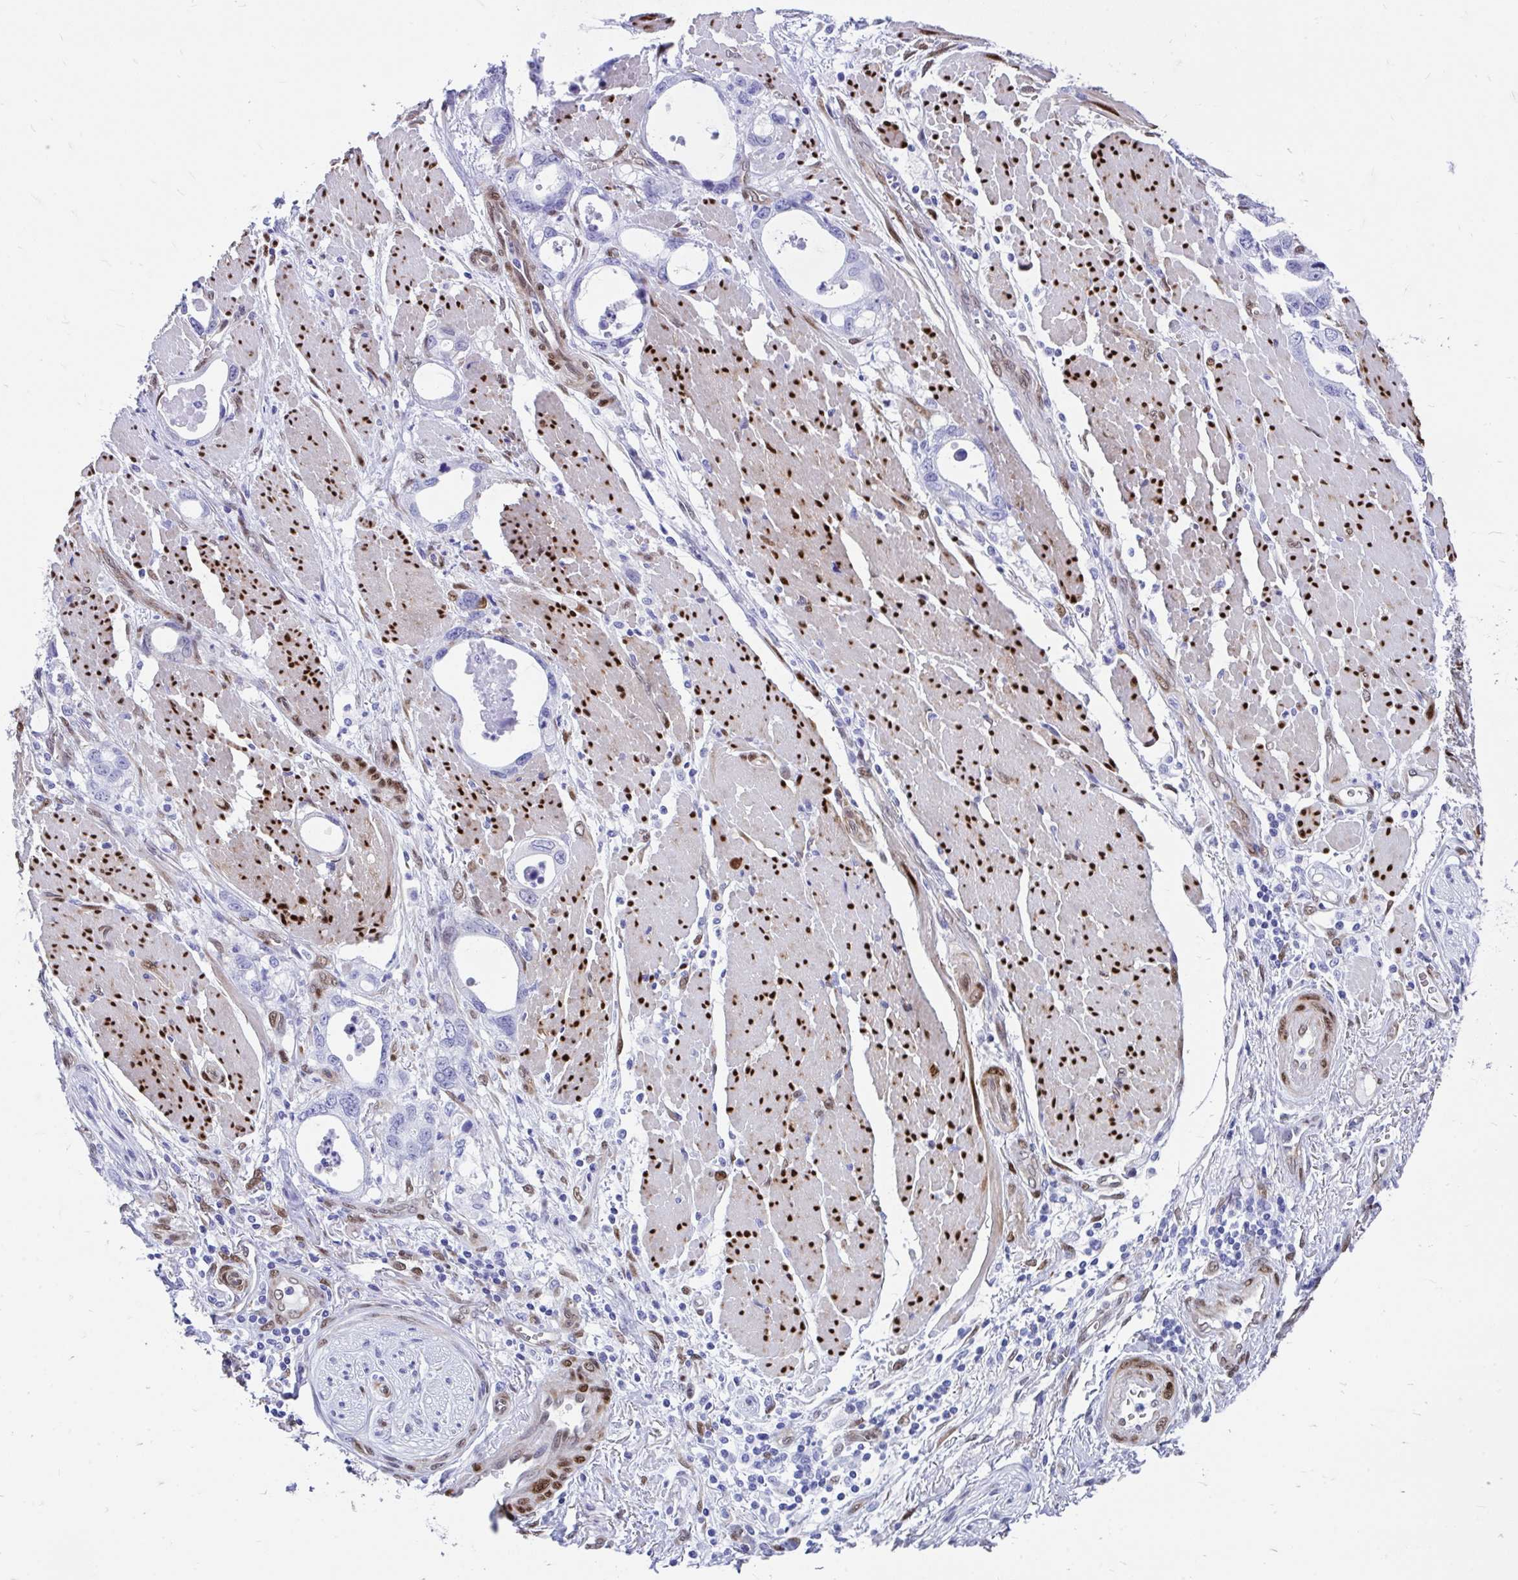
{"staining": {"intensity": "negative", "quantity": "none", "location": "none"}, "tissue": "stomach cancer", "cell_type": "Tumor cells", "image_type": "cancer", "snomed": [{"axis": "morphology", "description": "Adenocarcinoma, NOS"}, {"axis": "topography", "description": "Stomach, upper"}], "caption": "Tumor cells show no significant protein positivity in stomach cancer.", "gene": "RBPMS", "patient": {"sex": "male", "age": 74}}